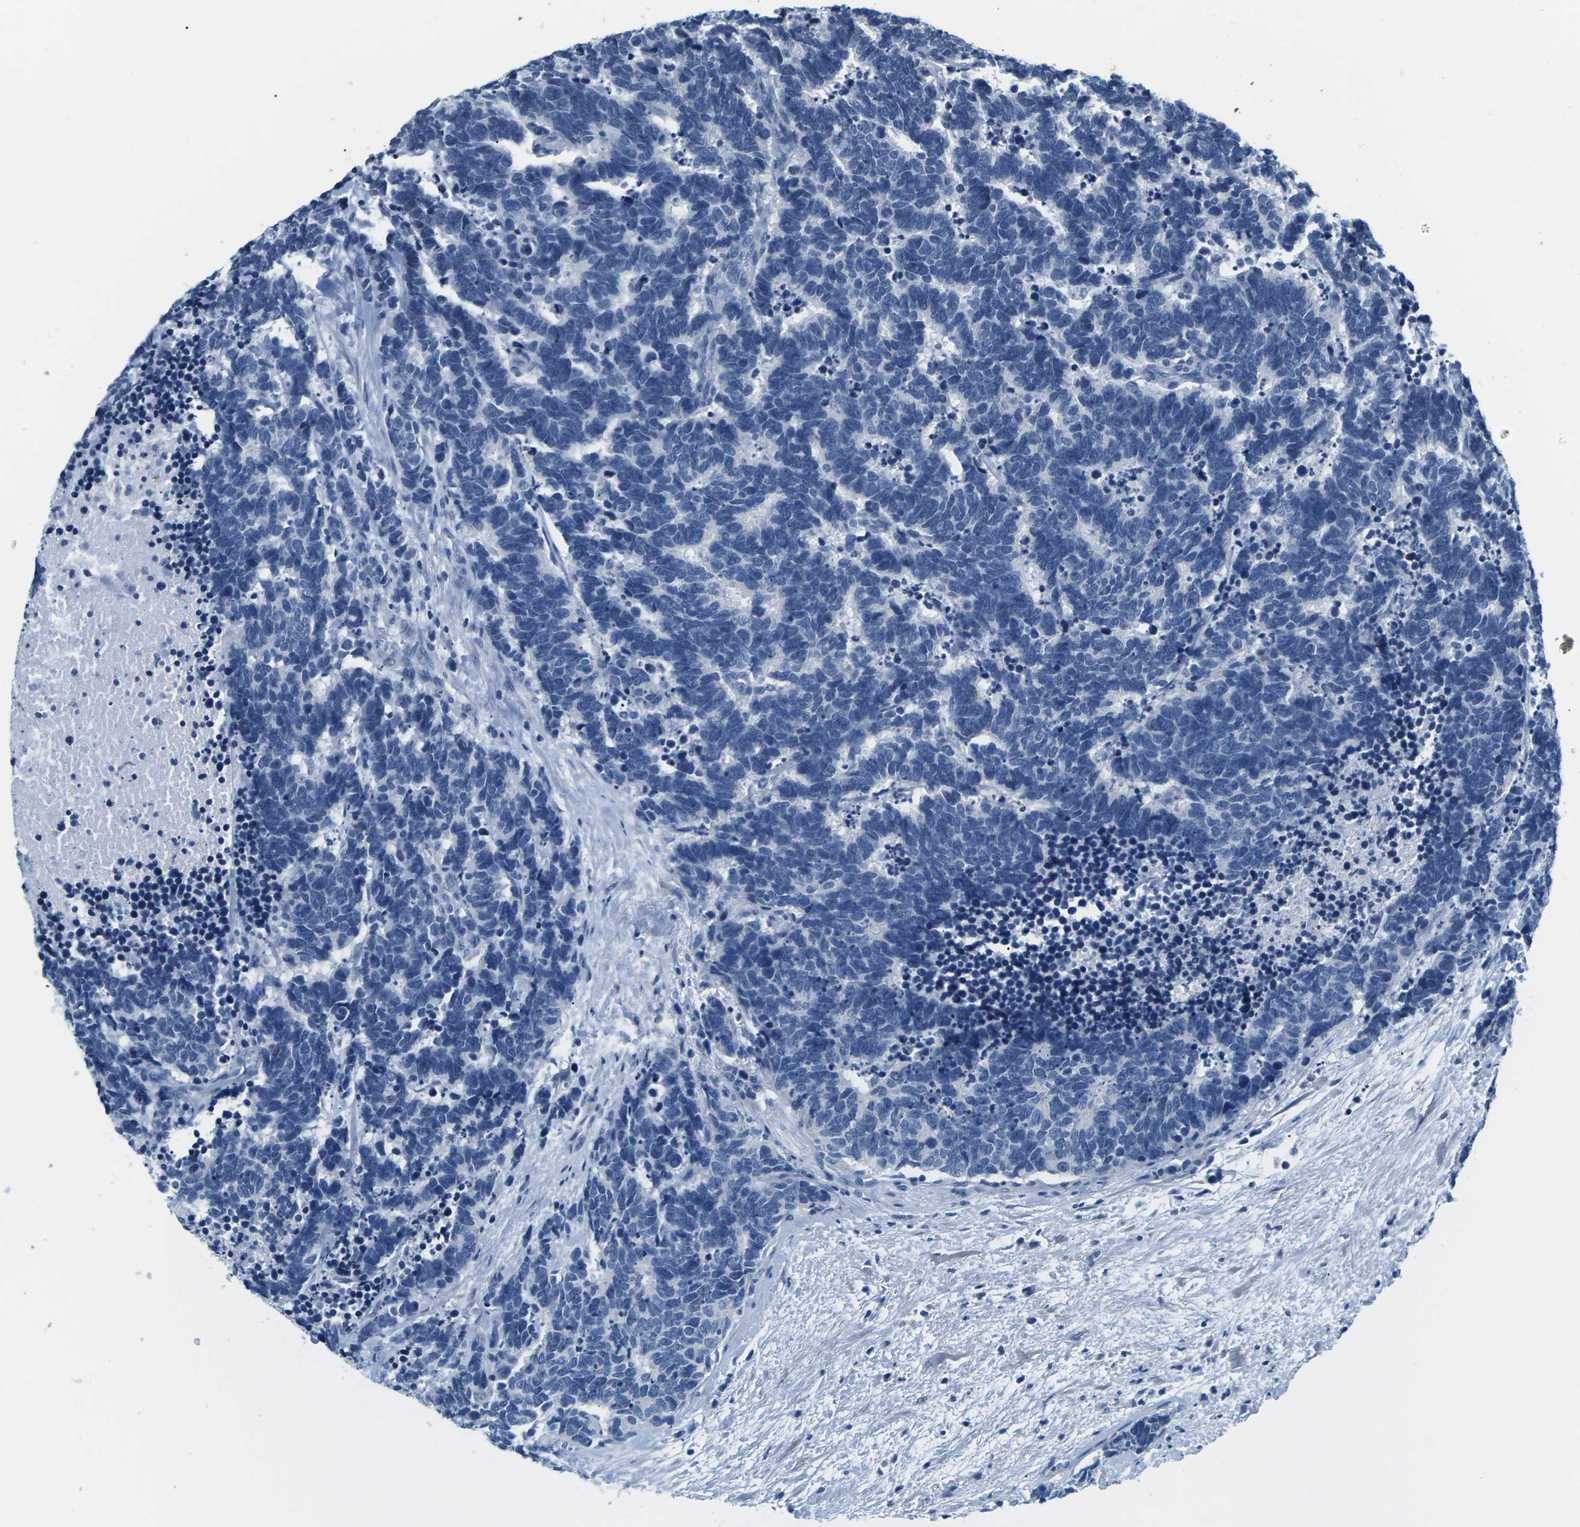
{"staining": {"intensity": "negative", "quantity": "none", "location": "none"}, "tissue": "carcinoid", "cell_type": "Tumor cells", "image_type": "cancer", "snomed": [{"axis": "morphology", "description": "Carcinoma, NOS"}, {"axis": "morphology", "description": "Carcinoid, malignant, NOS"}, {"axis": "topography", "description": "Urinary bladder"}], "caption": "Immunohistochemistry photomicrograph of carcinoid stained for a protein (brown), which displays no positivity in tumor cells.", "gene": "UMOD", "patient": {"sex": "male", "age": 57}}